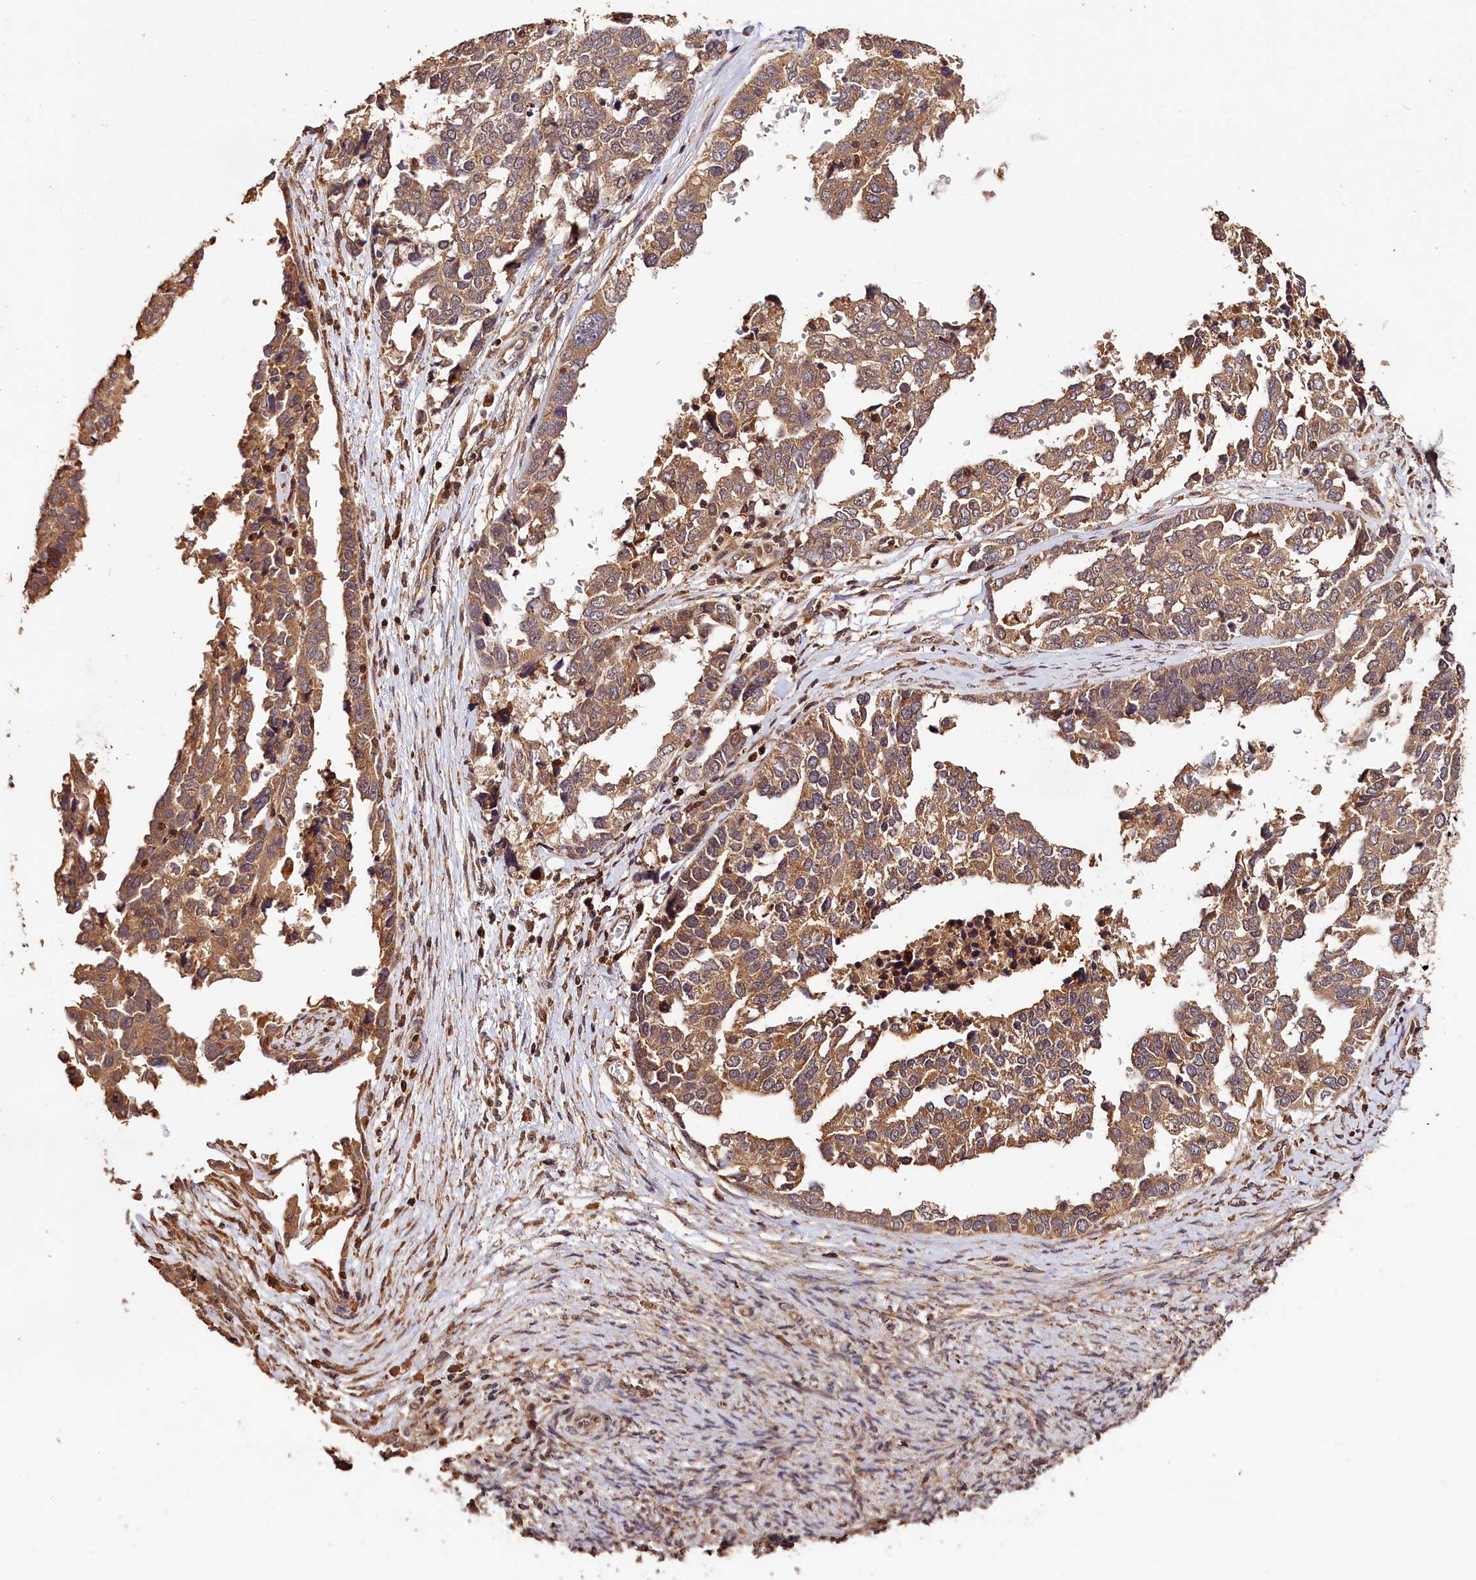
{"staining": {"intensity": "moderate", "quantity": ">75%", "location": "cytoplasmic/membranous"}, "tissue": "ovarian cancer", "cell_type": "Tumor cells", "image_type": "cancer", "snomed": [{"axis": "morphology", "description": "Cystadenocarcinoma, serous, NOS"}, {"axis": "topography", "description": "Ovary"}], "caption": "A brown stain labels moderate cytoplasmic/membranous positivity of a protein in ovarian serous cystadenocarcinoma tumor cells.", "gene": "KPTN", "patient": {"sex": "female", "age": 44}}